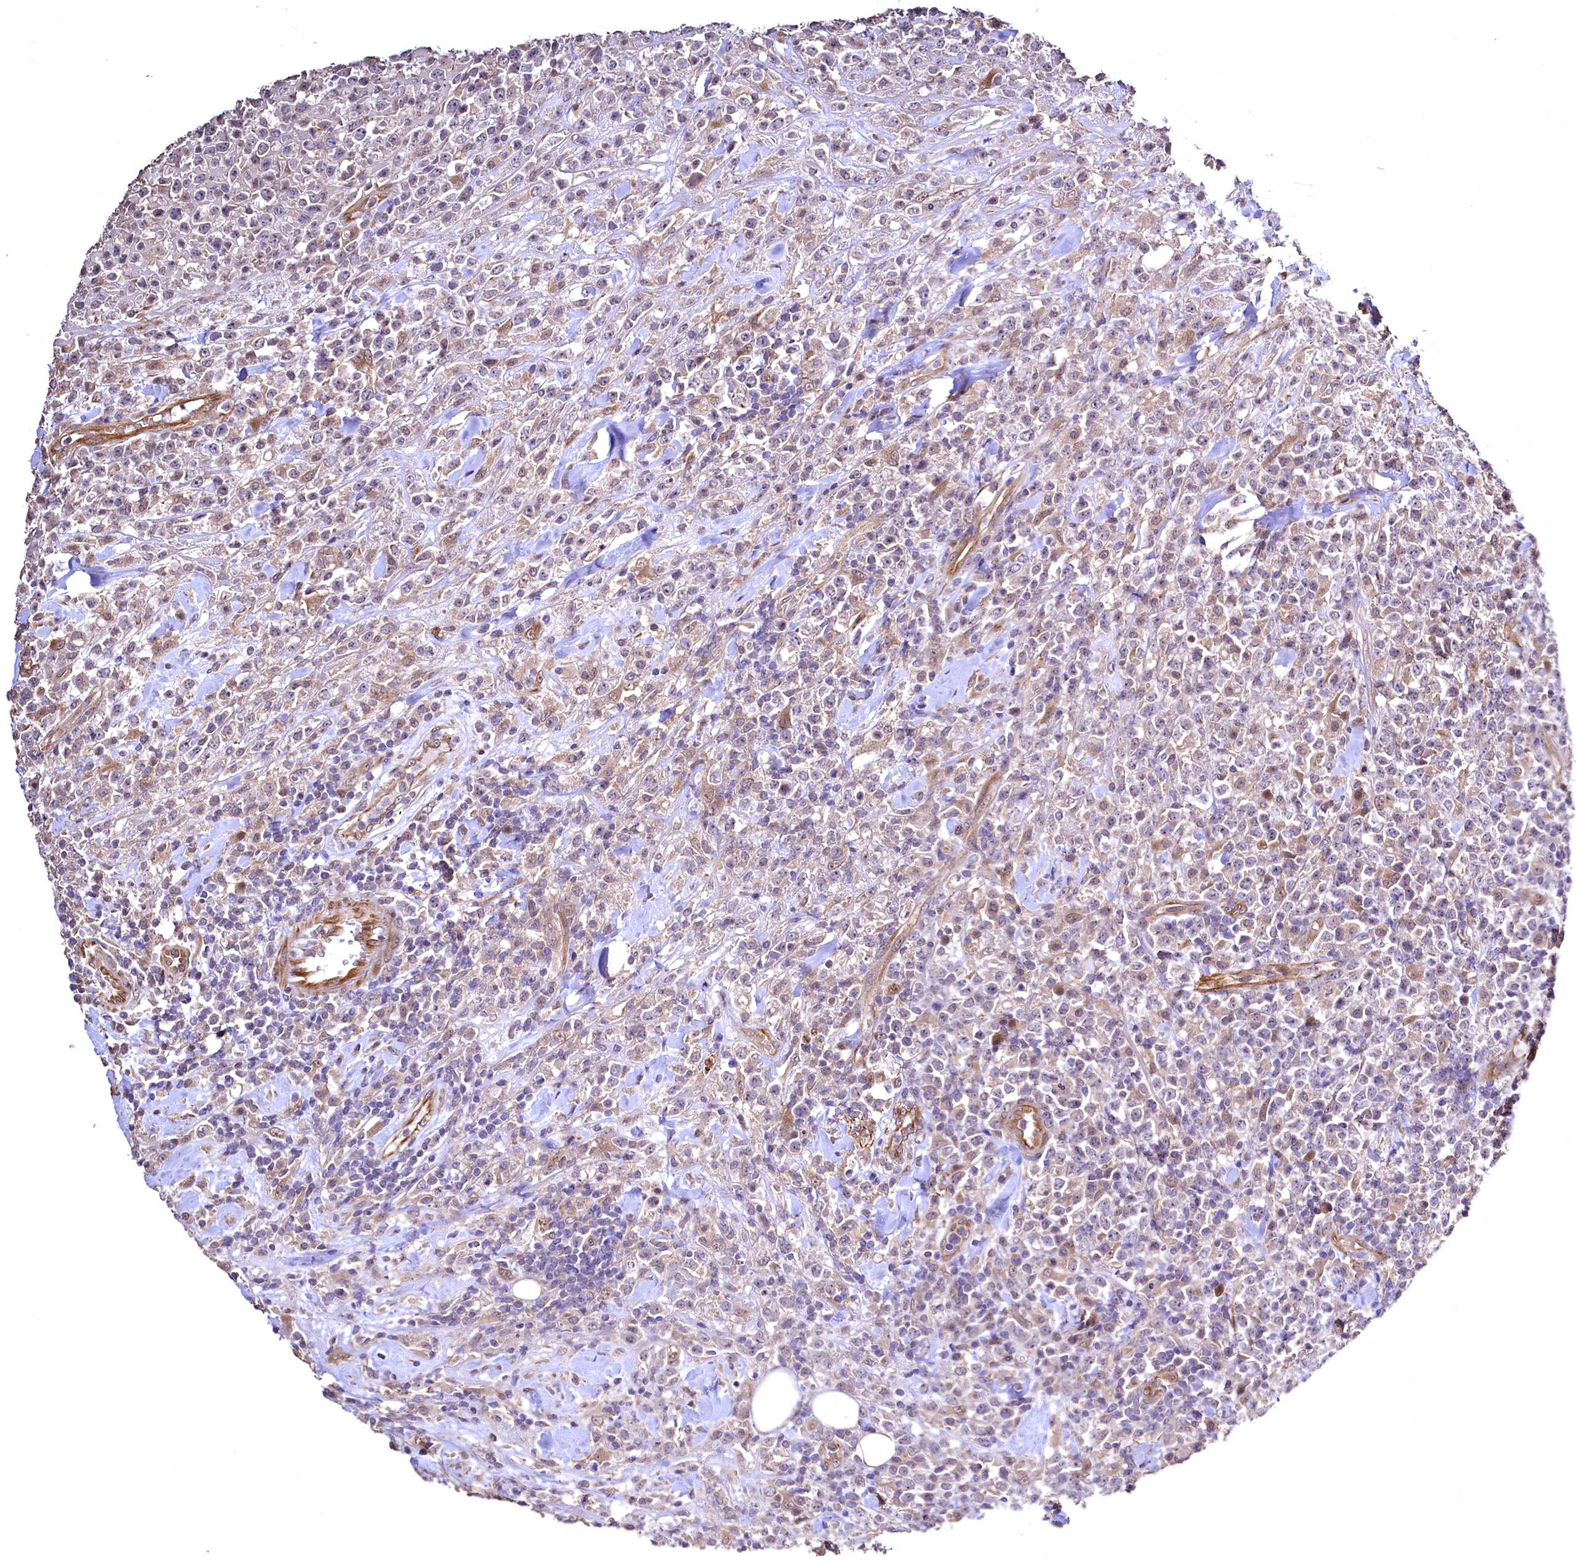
{"staining": {"intensity": "weak", "quantity": "<25%", "location": "cytoplasmic/membranous"}, "tissue": "lymphoma", "cell_type": "Tumor cells", "image_type": "cancer", "snomed": [{"axis": "morphology", "description": "Malignant lymphoma, non-Hodgkin's type, High grade"}, {"axis": "topography", "description": "Colon"}], "caption": "High-grade malignant lymphoma, non-Hodgkin's type stained for a protein using immunohistochemistry shows no expression tumor cells.", "gene": "TBCEL", "patient": {"sex": "female", "age": 53}}